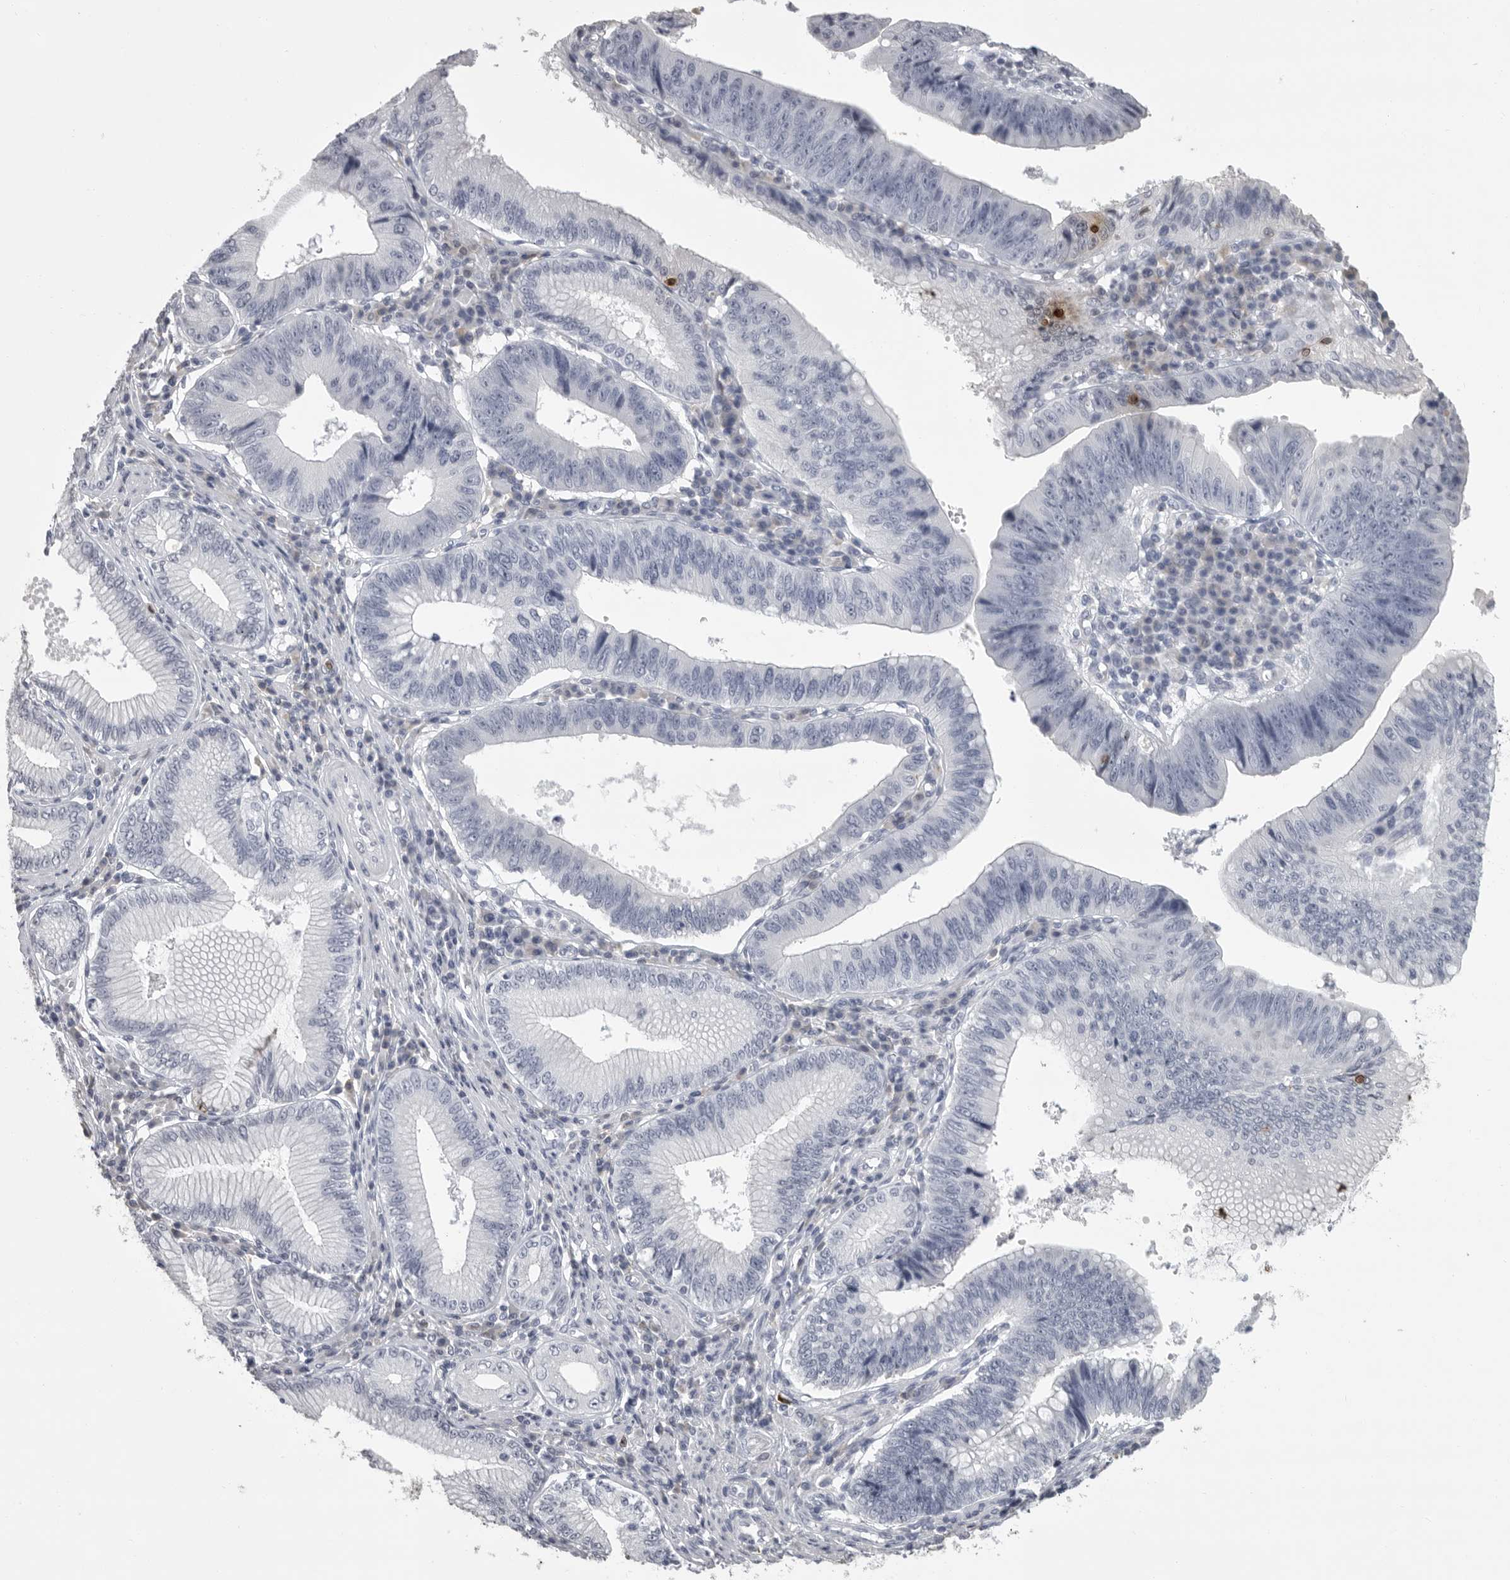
{"staining": {"intensity": "negative", "quantity": "none", "location": "none"}, "tissue": "stomach cancer", "cell_type": "Tumor cells", "image_type": "cancer", "snomed": [{"axis": "morphology", "description": "Adenocarcinoma, NOS"}, {"axis": "topography", "description": "Stomach"}], "caption": "Tumor cells are negative for protein expression in human stomach adenocarcinoma.", "gene": "GNLY", "patient": {"sex": "male", "age": 59}}